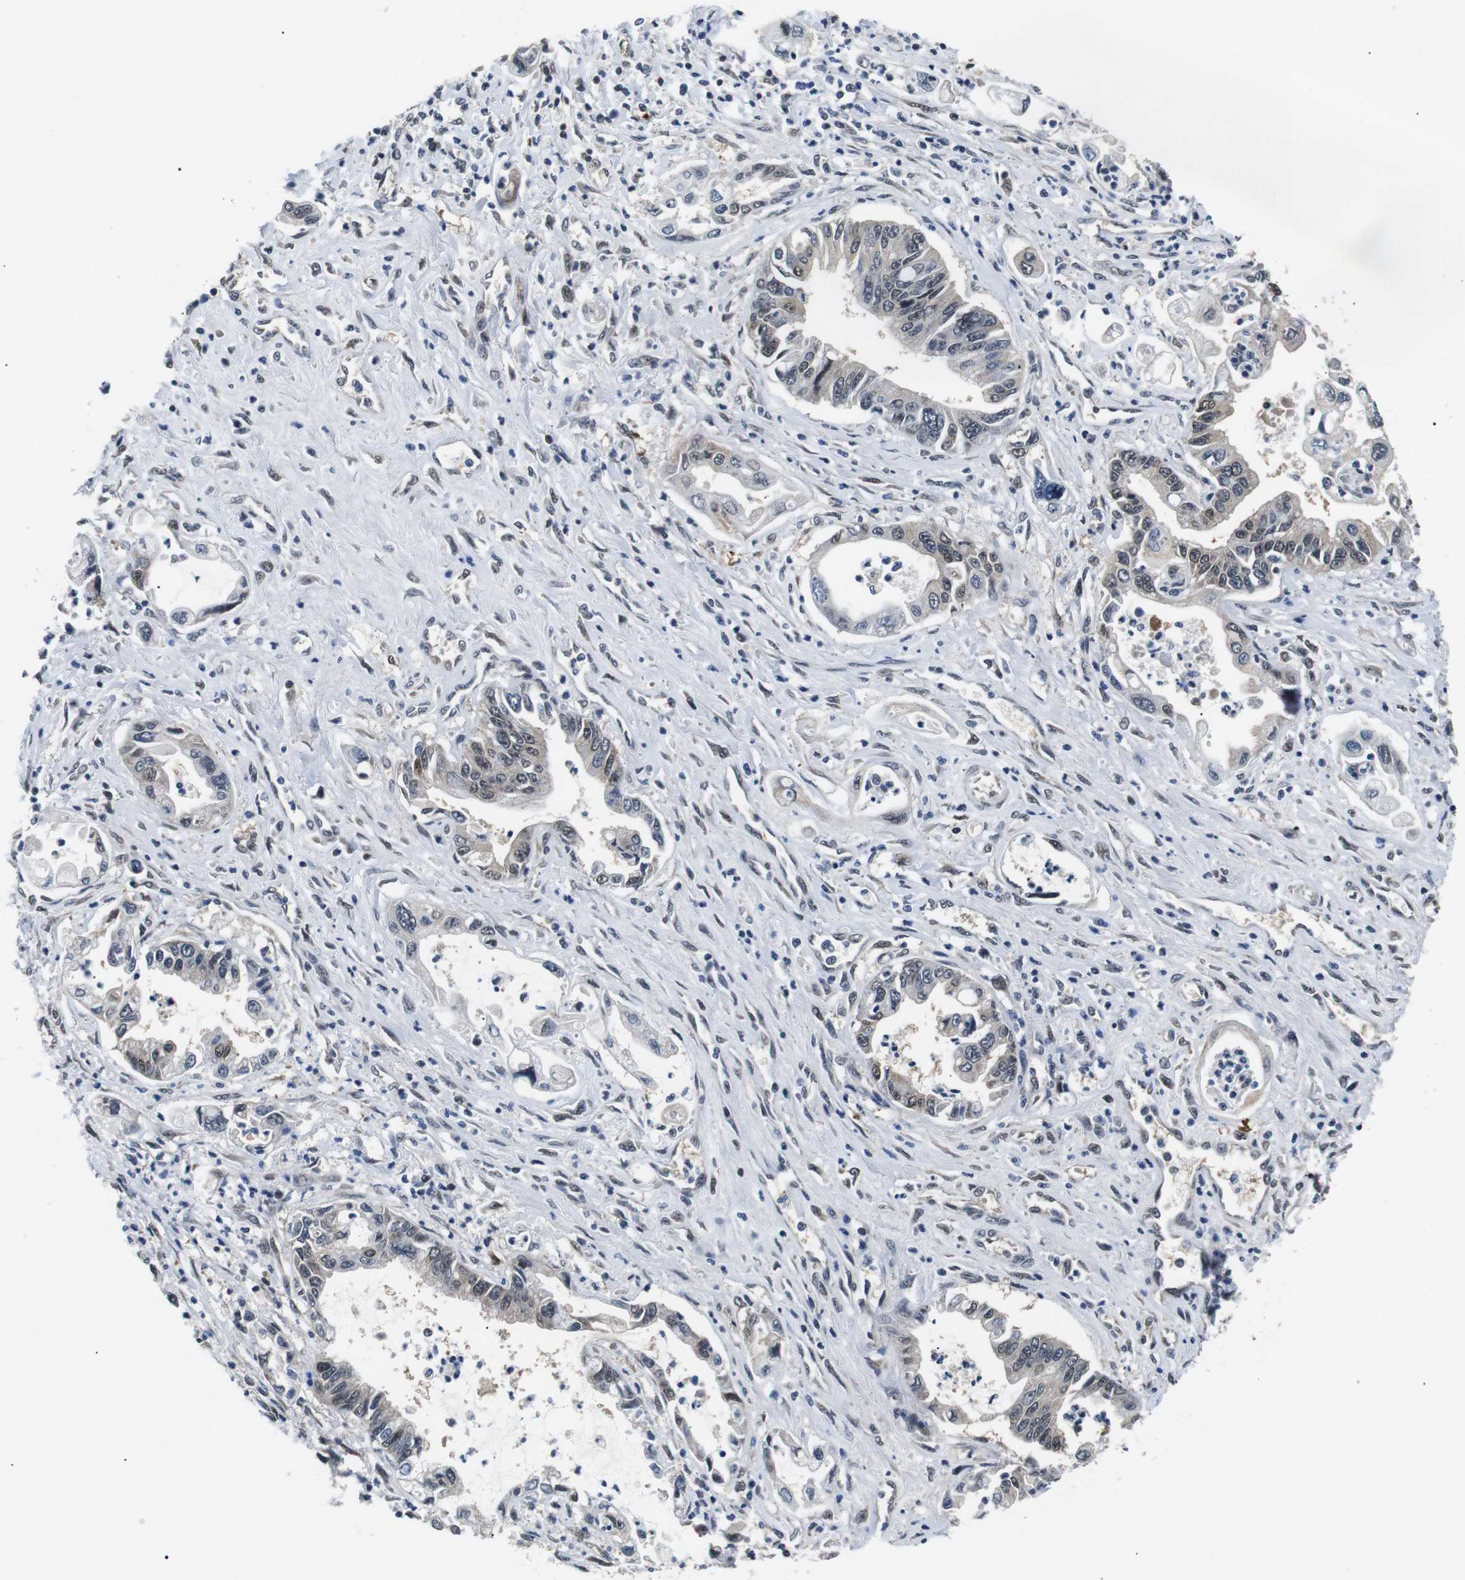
{"staining": {"intensity": "weak", "quantity": "<25%", "location": "nuclear"}, "tissue": "pancreatic cancer", "cell_type": "Tumor cells", "image_type": "cancer", "snomed": [{"axis": "morphology", "description": "Adenocarcinoma, NOS"}, {"axis": "topography", "description": "Pancreas"}], "caption": "High power microscopy image of an immunohistochemistry (IHC) image of pancreatic cancer (adenocarcinoma), revealing no significant expression in tumor cells. Brightfield microscopy of immunohistochemistry stained with DAB (3,3'-diaminobenzidine) (brown) and hematoxylin (blue), captured at high magnification.", "gene": "SKP1", "patient": {"sex": "male", "age": 56}}